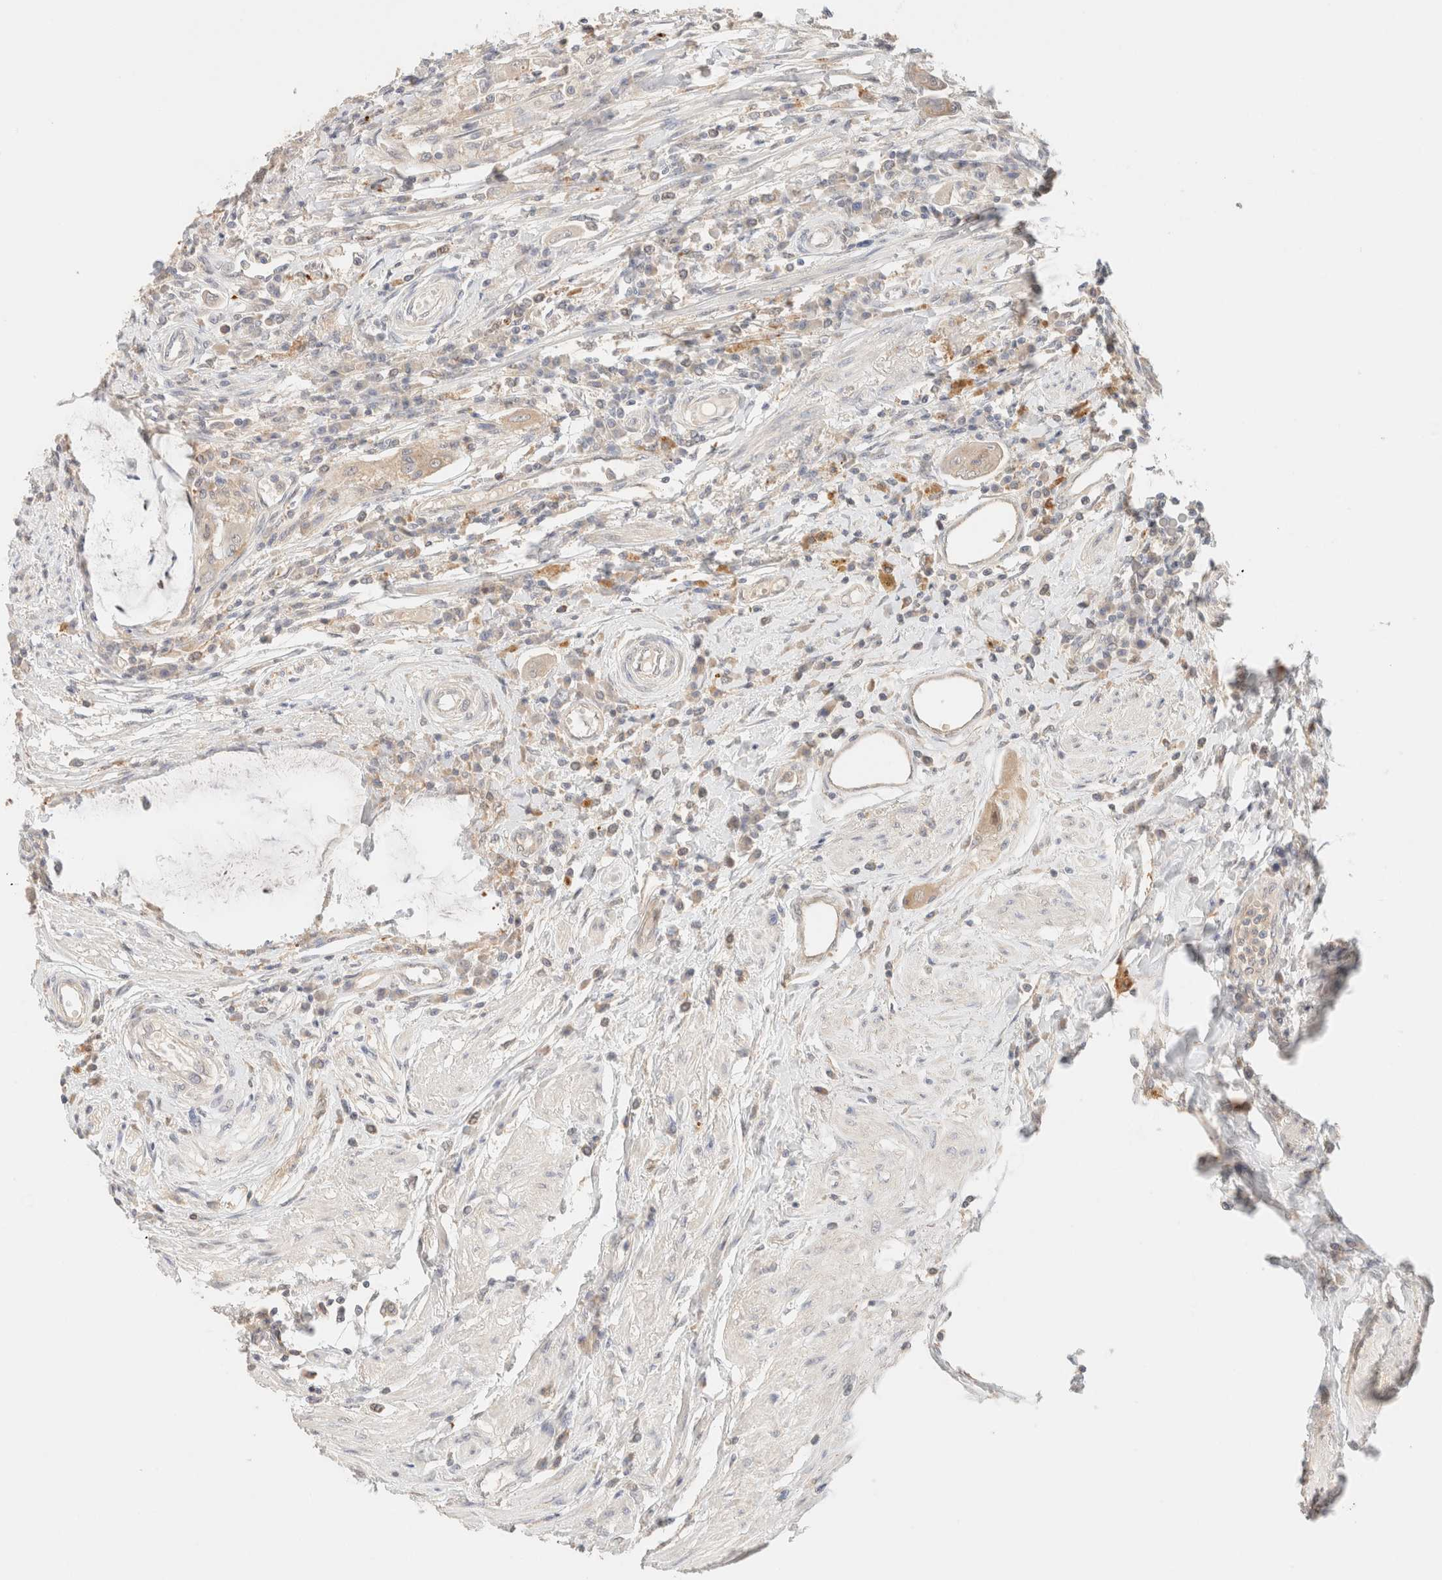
{"staining": {"intensity": "weak", "quantity": ">75%", "location": "cytoplasmic/membranous"}, "tissue": "colorectal cancer", "cell_type": "Tumor cells", "image_type": "cancer", "snomed": [{"axis": "morphology", "description": "Adenoma, NOS"}, {"axis": "morphology", "description": "Adenocarcinoma, NOS"}, {"axis": "topography", "description": "Colon"}], "caption": "There is low levels of weak cytoplasmic/membranous staining in tumor cells of colorectal cancer, as demonstrated by immunohistochemical staining (brown color).", "gene": "SGSM2", "patient": {"sex": "male", "age": 79}}